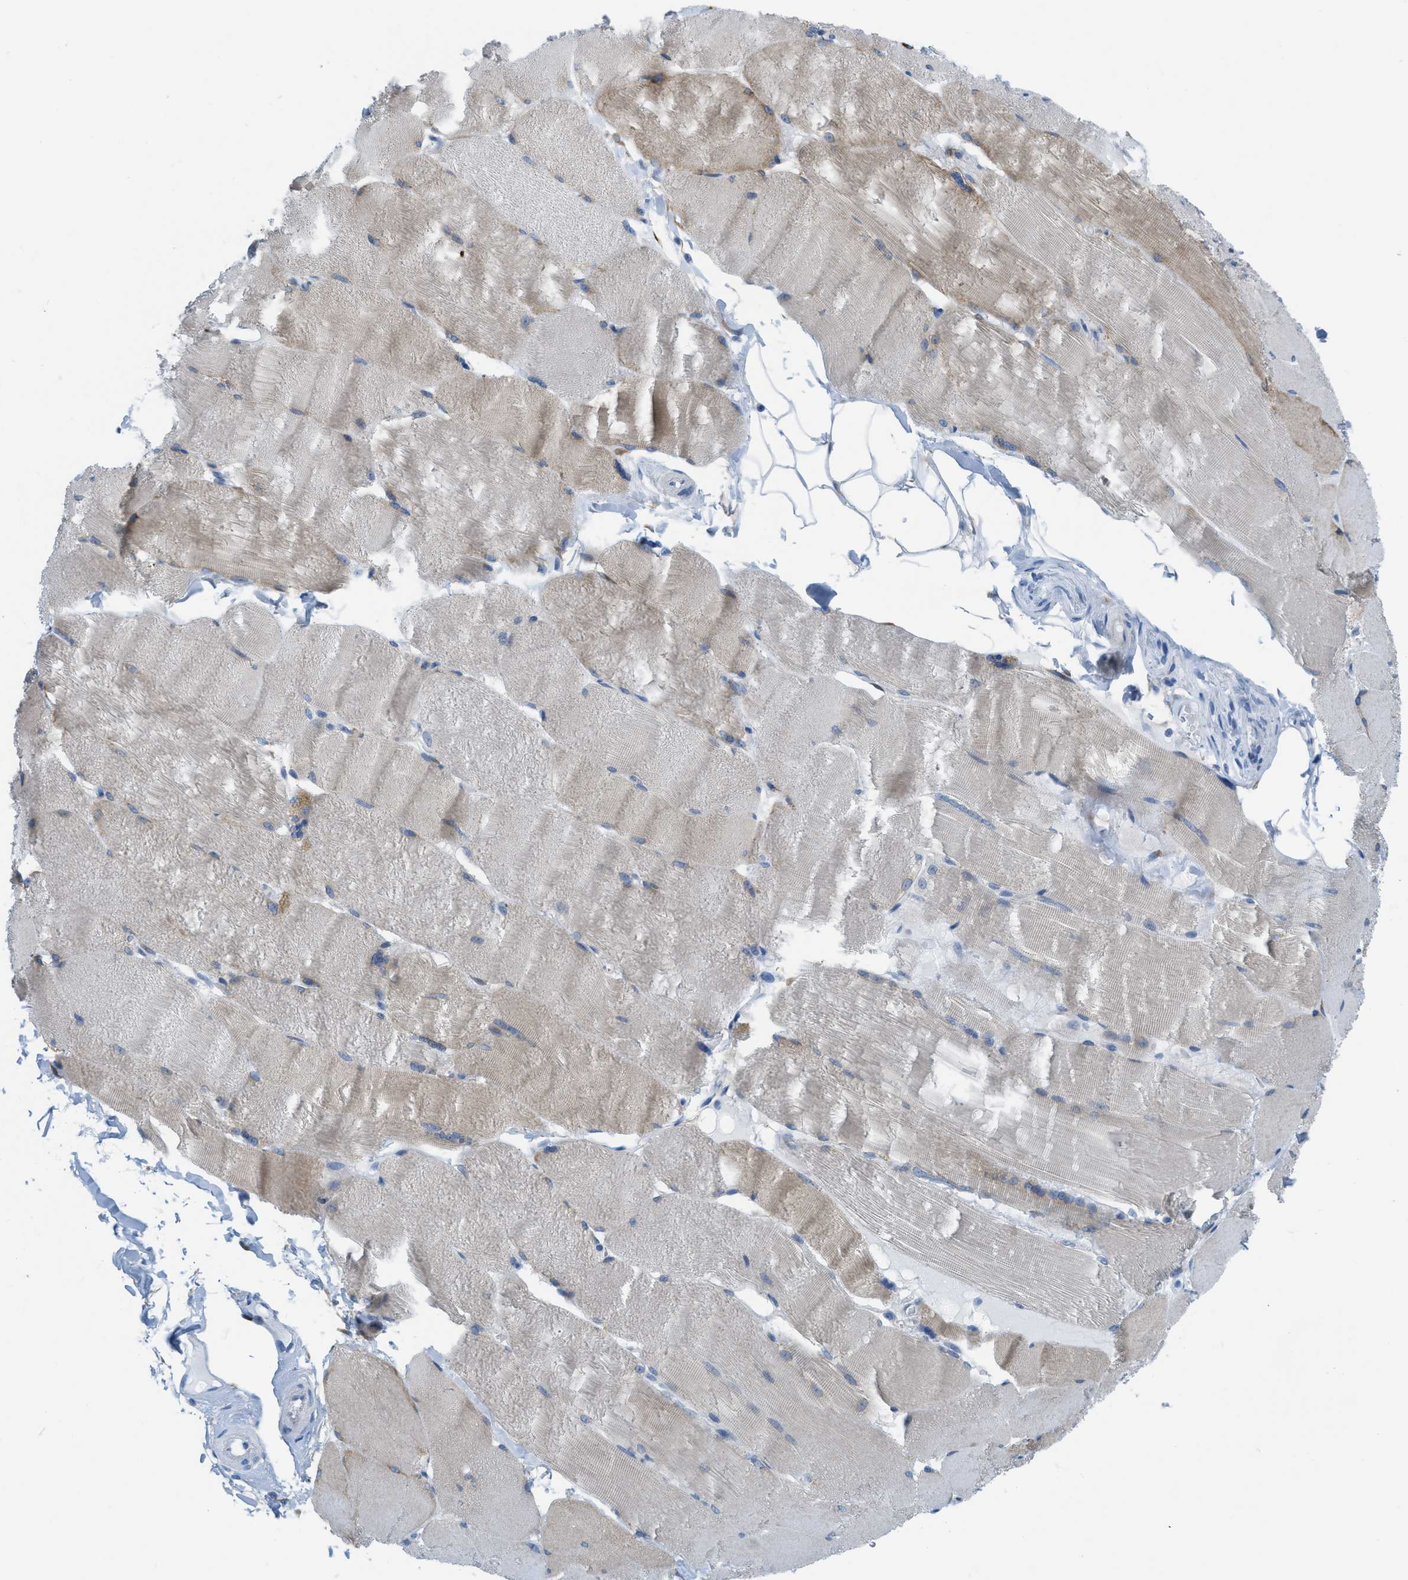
{"staining": {"intensity": "weak", "quantity": "<25%", "location": "cytoplasmic/membranous"}, "tissue": "skeletal muscle", "cell_type": "Myocytes", "image_type": "normal", "snomed": [{"axis": "morphology", "description": "Normal tissue, NOS"}, {"axis": "topography", "description": "Skin"}, {"axis": "topography", "description": "Skeletal muscle"}], "caption": "The image demonstrates no staining of myocytes in unremarkable skeletal muscle.", "gene": "ASGR1", "patient": {"sex": "male", "age": 83}}